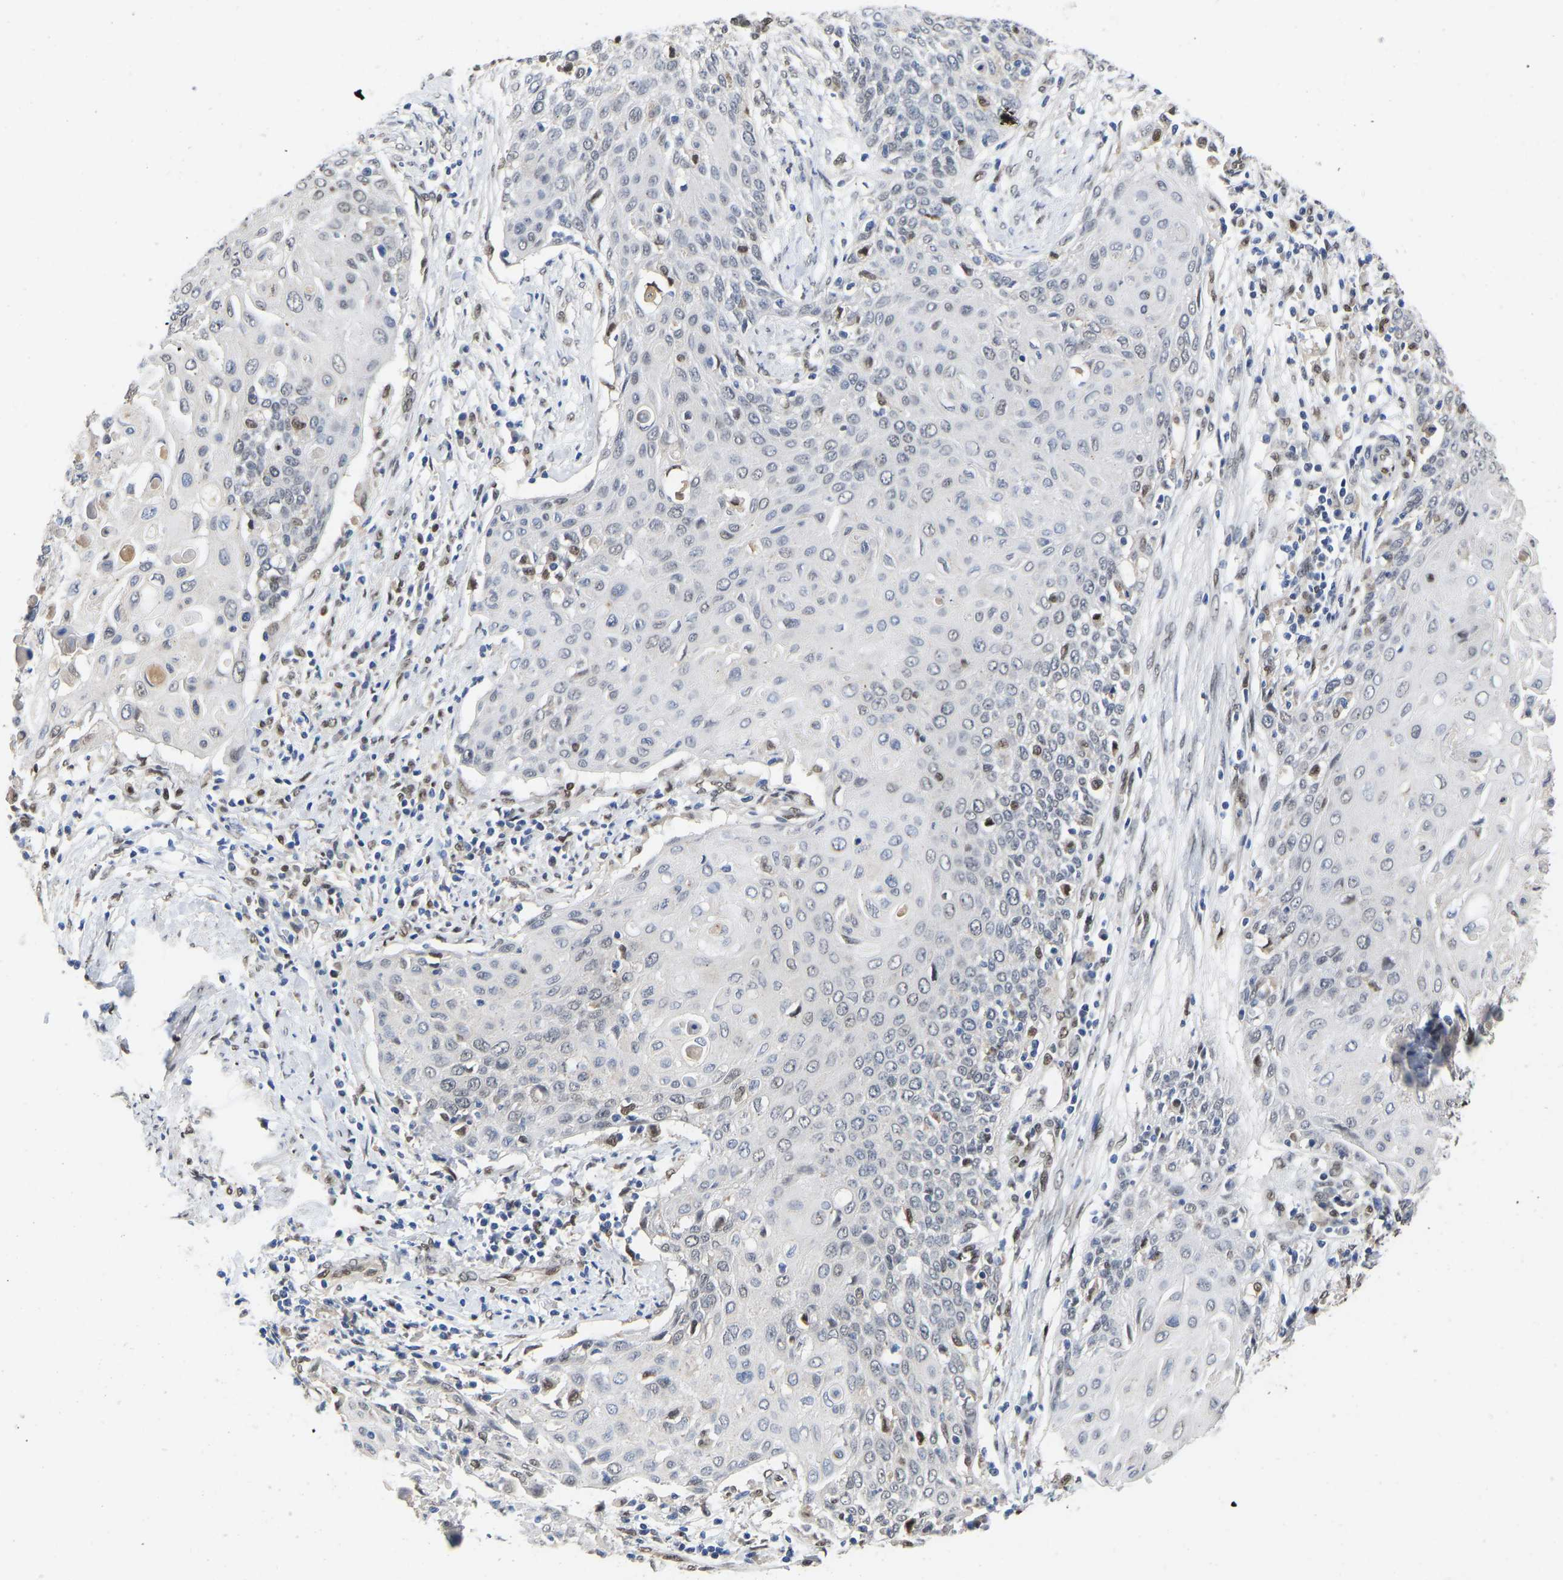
{"staining": {"intensity": "weak", "quantity": "<25%", "location": "nuclear"}, "tissue": "cervical cancer", "cell_type": "Tumor cells", "image_type": "cancer", "snomed": [{"axis": "morphology", "description": "Squamous cell carcinoma, NOS"}, {"axis": "topography", "description": "Cervix"}], "caption": "An image of cervical cancer stained for a protein reveals no brown staining in tumor cells.", "gene": "QKI", "patient": {"sex": "female", "age": 39}}